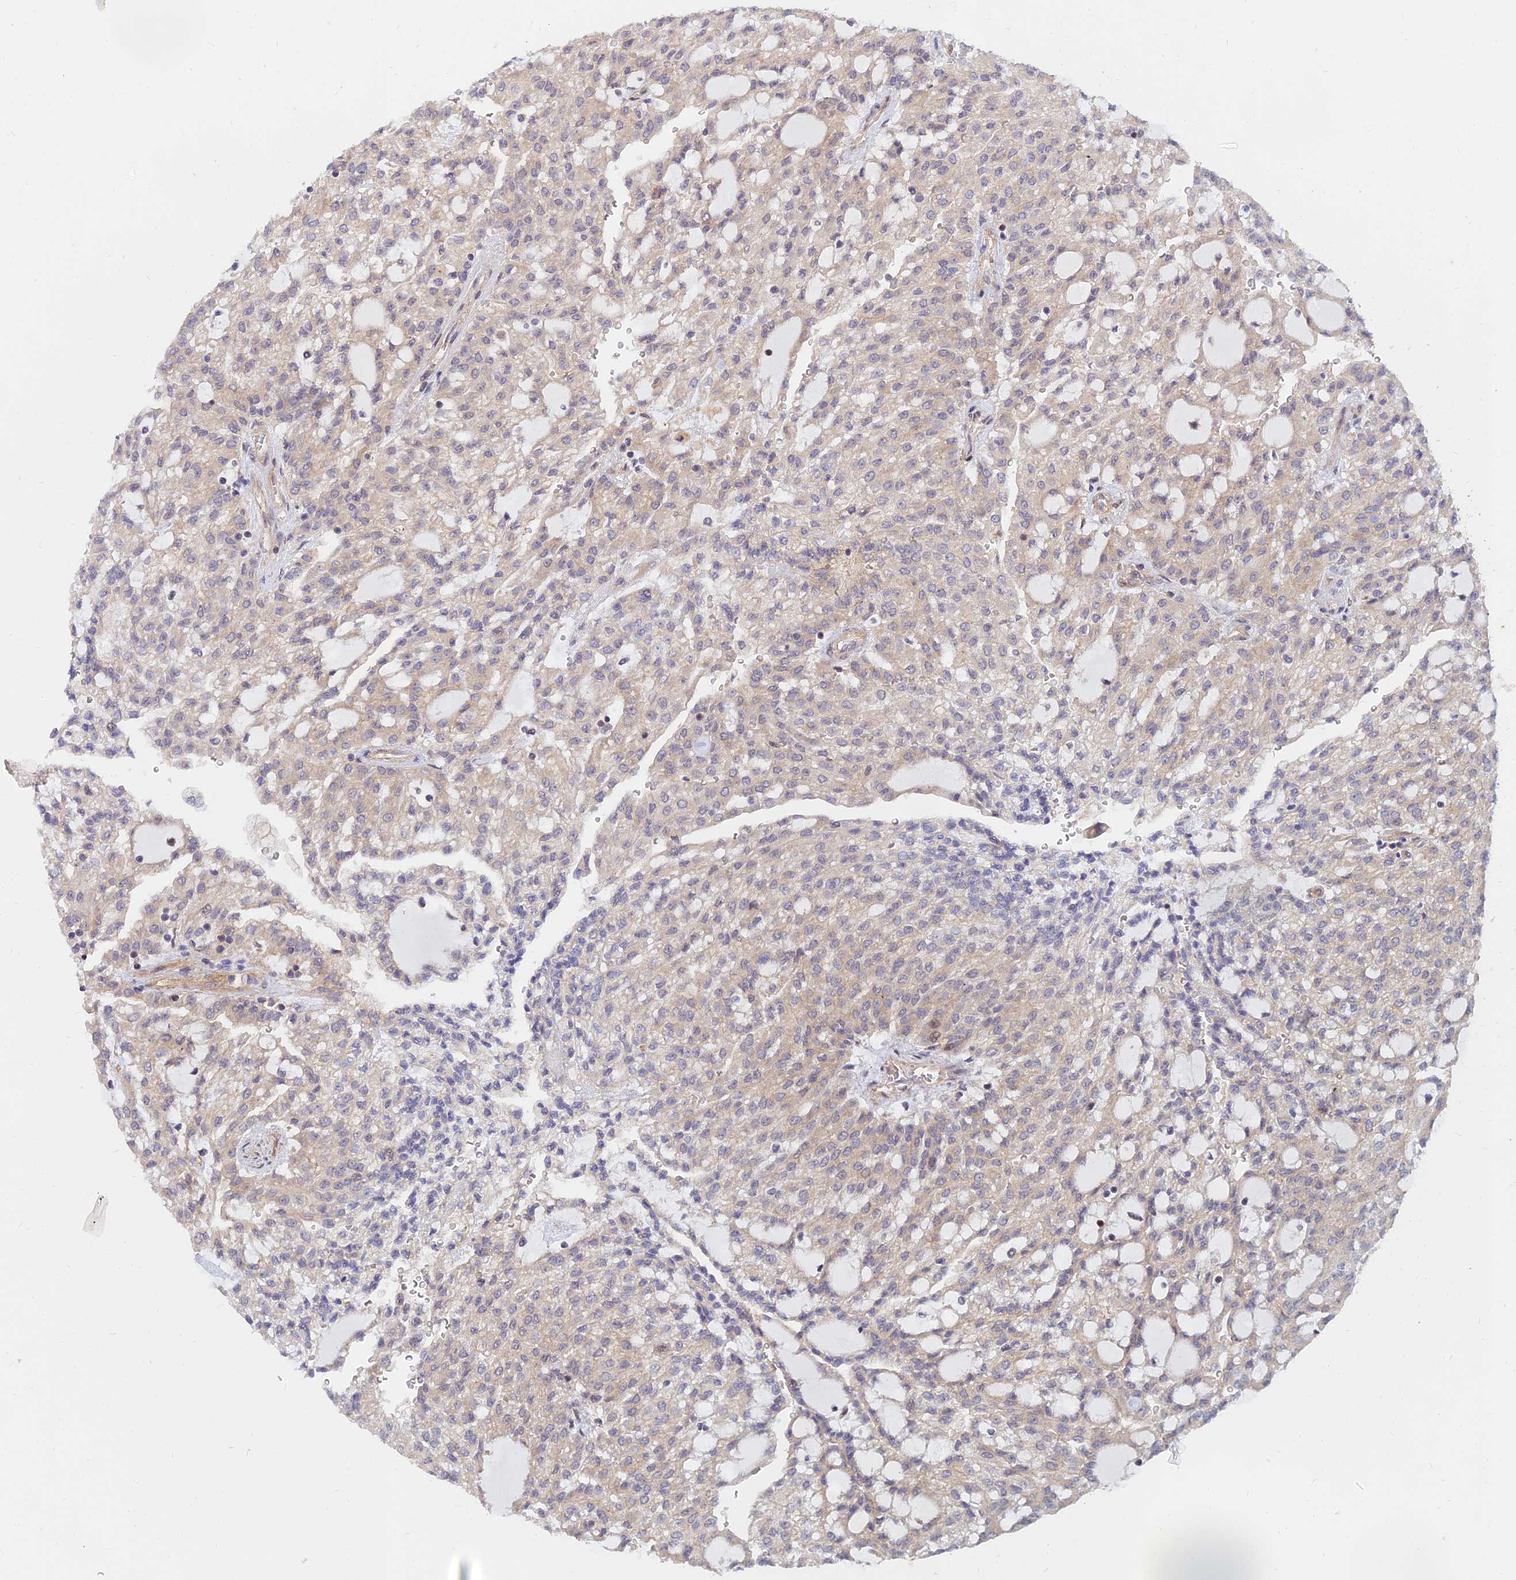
{"staining": {"intensity": "weak", "quantity": "25%-75%", "location": "cytoplasmic/membranous"}, "tissue": "renal cancer", "cell_type": "Tumor cells", "image_type": "cancer", "snomed": [{"axis": "morphology", "description": "Adenocarcinoma, NOS"}, {"axis": "topography", "description": "Kidney"}], "caption": "Immunohistochemical staining of human renal adenocarcinoma reveals low levels of weak cytoplasmic/membranous positivity in about 25%-75% of tumor cells. The protein is stained brown, and the nuclei are stained in blue (DAB (3,3'-diaminobenzidine) IHC with brightfield microscopy, high magnification).", "gene": "WDR41", "patient": {"sex": "male", "age": 63}}